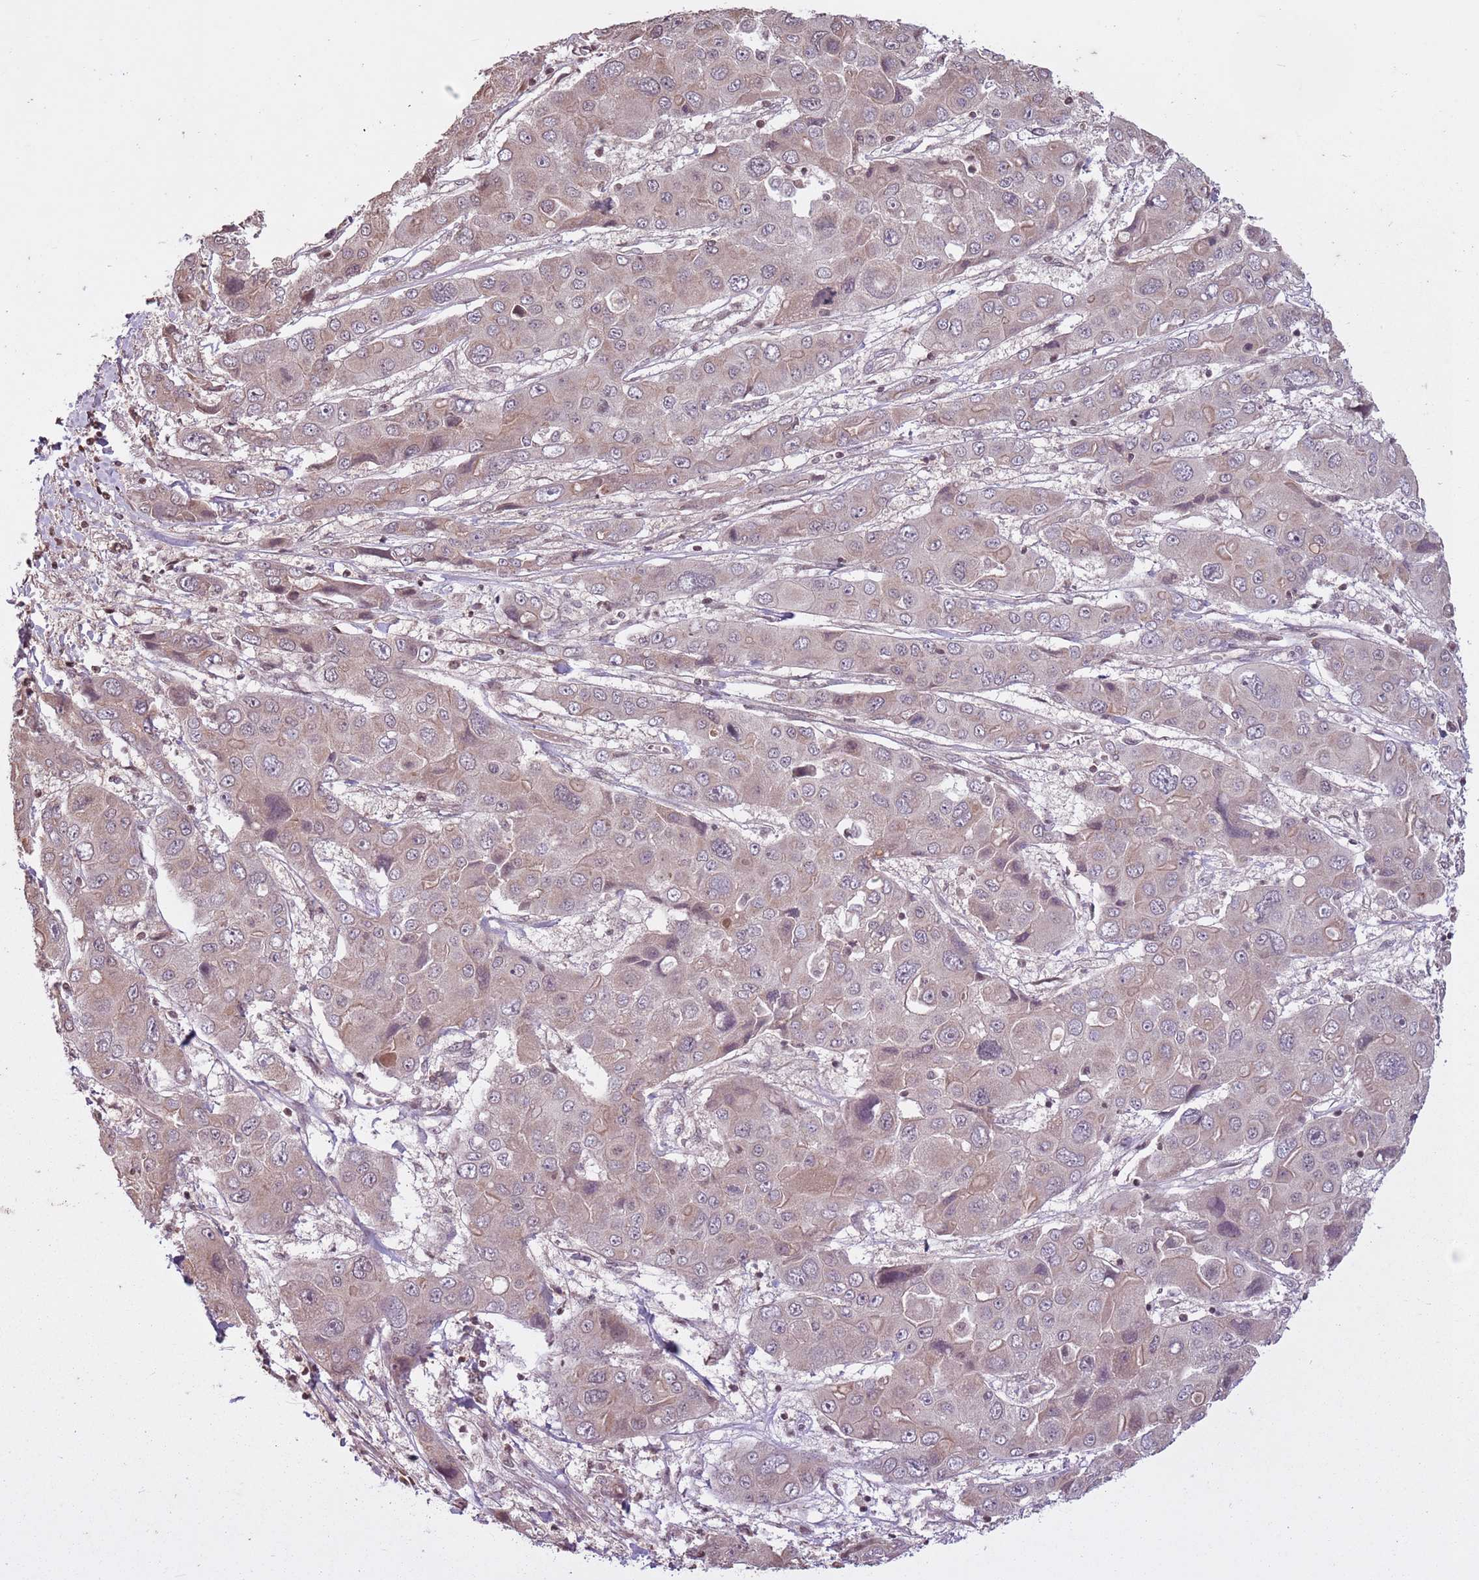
{"staining": {"intensity": "weak", "quantity": ">75%", "location": "cytoplasmic/membranous"}, "tissue": "liver cancer", "cell_type": "Tumor cells", "image_type": "cancer", "snomed": [{"axis": "morphology", "description": "Cholangiocarcinoma"}, {"axis": "topography", "description": "Liver"}], "caption": "Human liver cancer stained with a brown dye shows weak cytoplasmic/membranous positive staining in approximately >75% of tumor cells.", "gene": "CAPN9", "patient": {"sex": "male", "age": 67}}